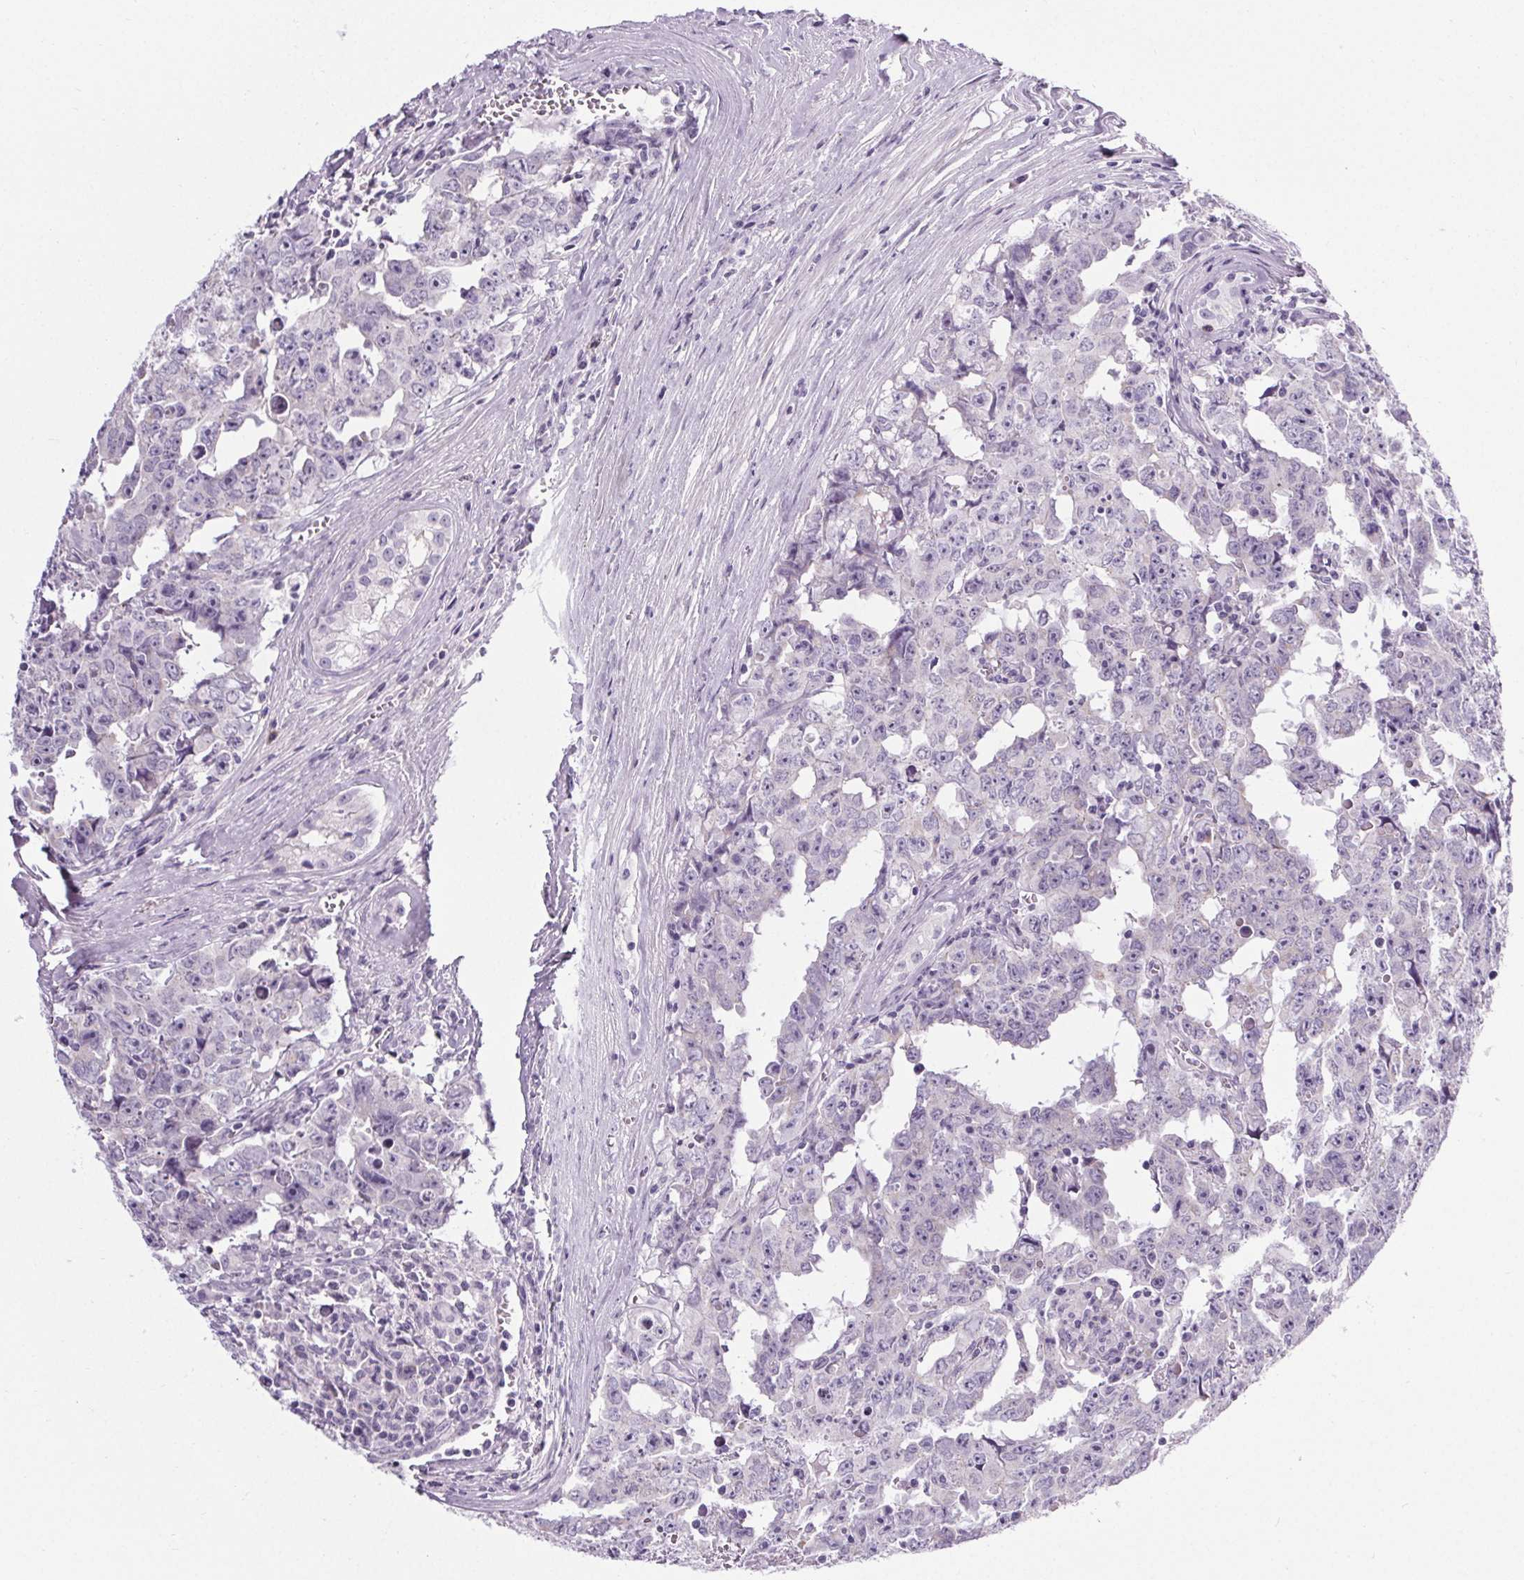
{"staining": {"intensity": "negative", "quantity": "none", "location": "none"}, "tissue": "testis cancer", "cell_type": "Tumor cells", "image_type": "cancer", "snomed": [{"axis": "morphology", "description": "Carcinoma, Embryonal, NOS"}, {"axis": "topography", "description": "Testis"}], "caption": "Human testis cancer stained for a protein using immunohistochemistry displays no expression in tumor cells.", "gene": "ELAVL2", "patient": {"sex": "male", "age": 22}}